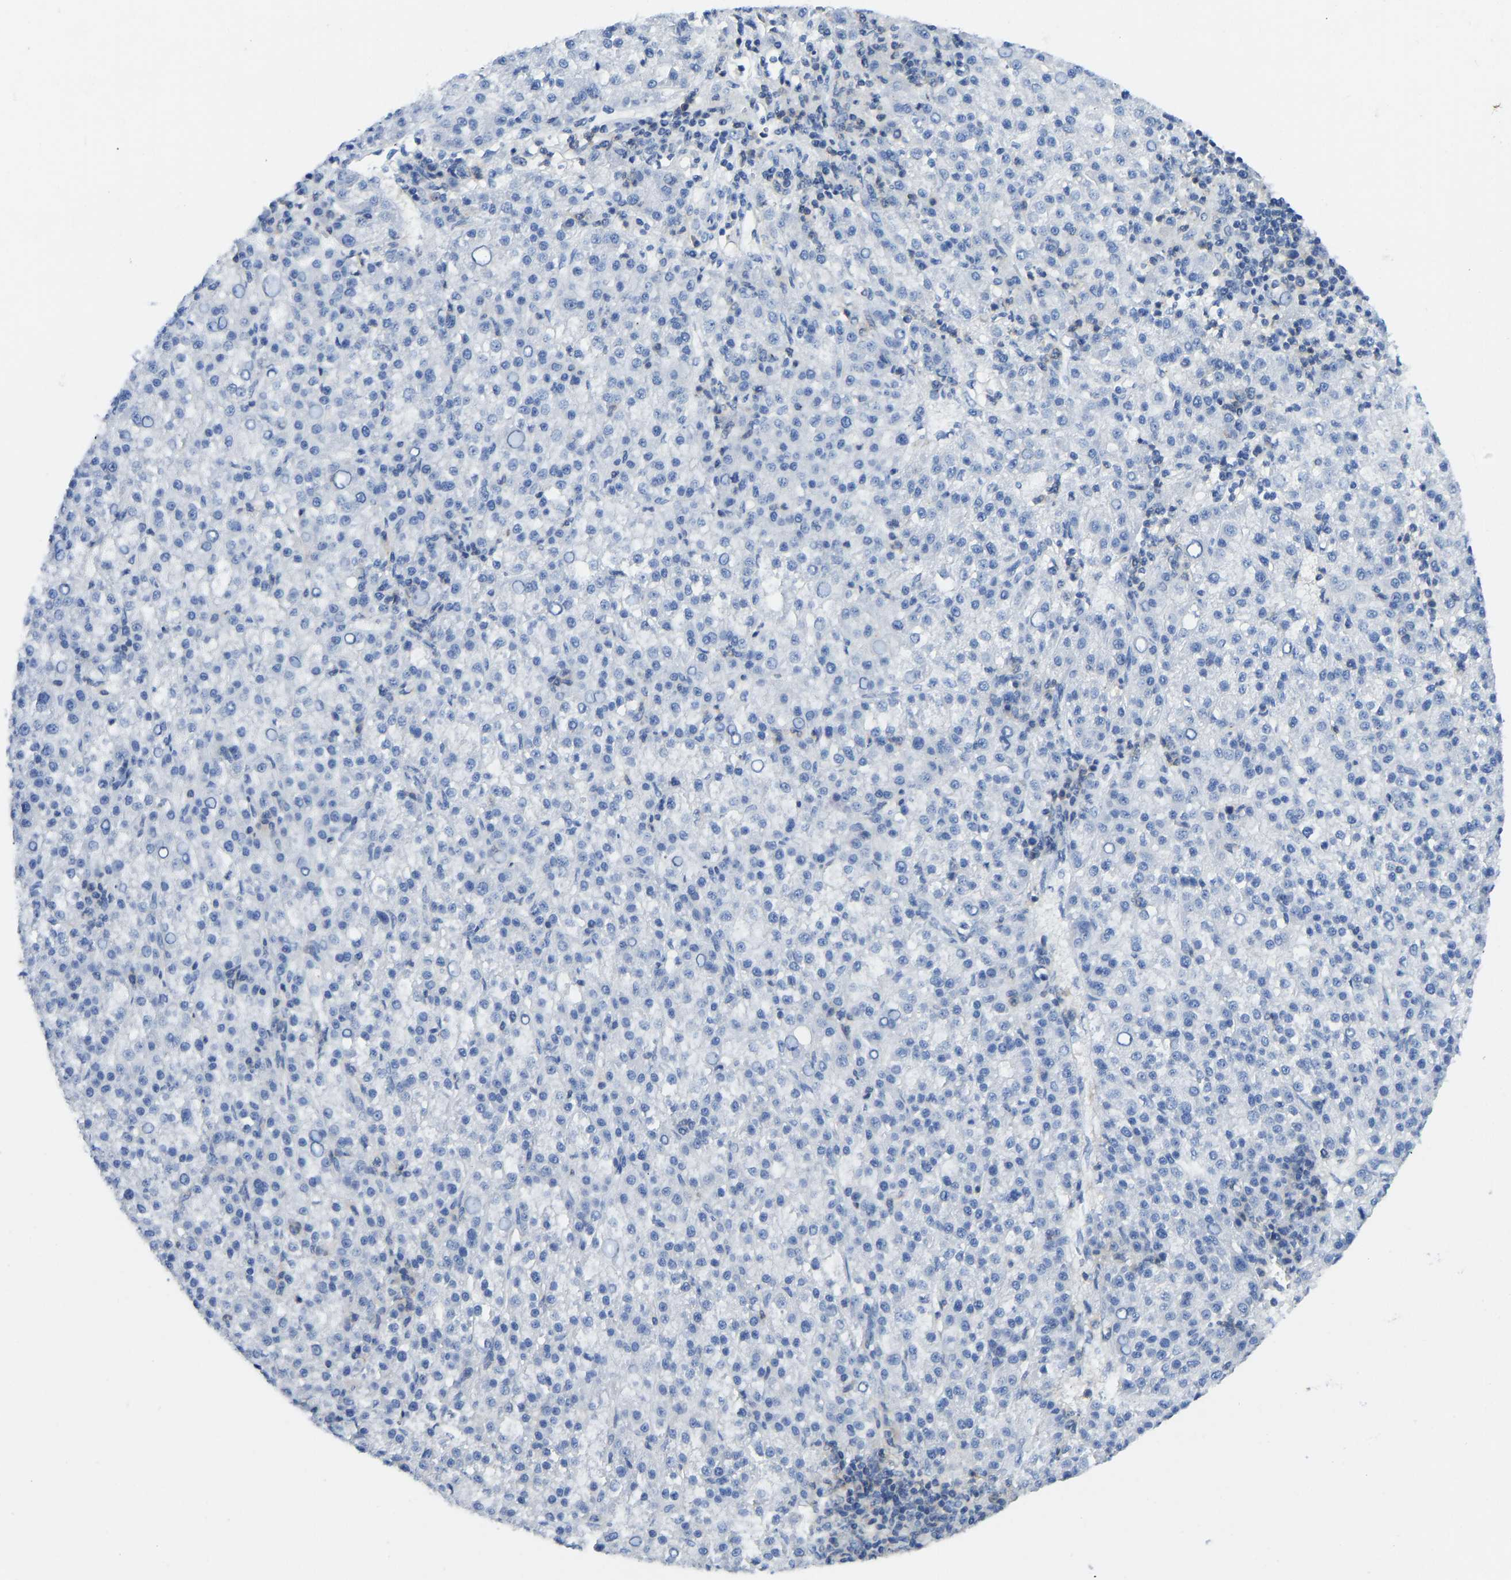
{"staining": {"intensity": "negative", "quantity": "none", "location": "none"}, "tissue": "liver cancer", "cell_type": "Tumor cells", "image_type": "cancer", "snomed": [{"axis": "morphology", "description": "Carcinoma, Hepatocellular, NOS"}, {"axis": "topography", "description": "Liver"}], "caption": "Tumor cells are negative for brown protein staining in hepatocellular carcinoma (liver). Nuclei are stained in blue.", "gene": "NDRG3", "patient": {"sex": "female", "age": 58}}